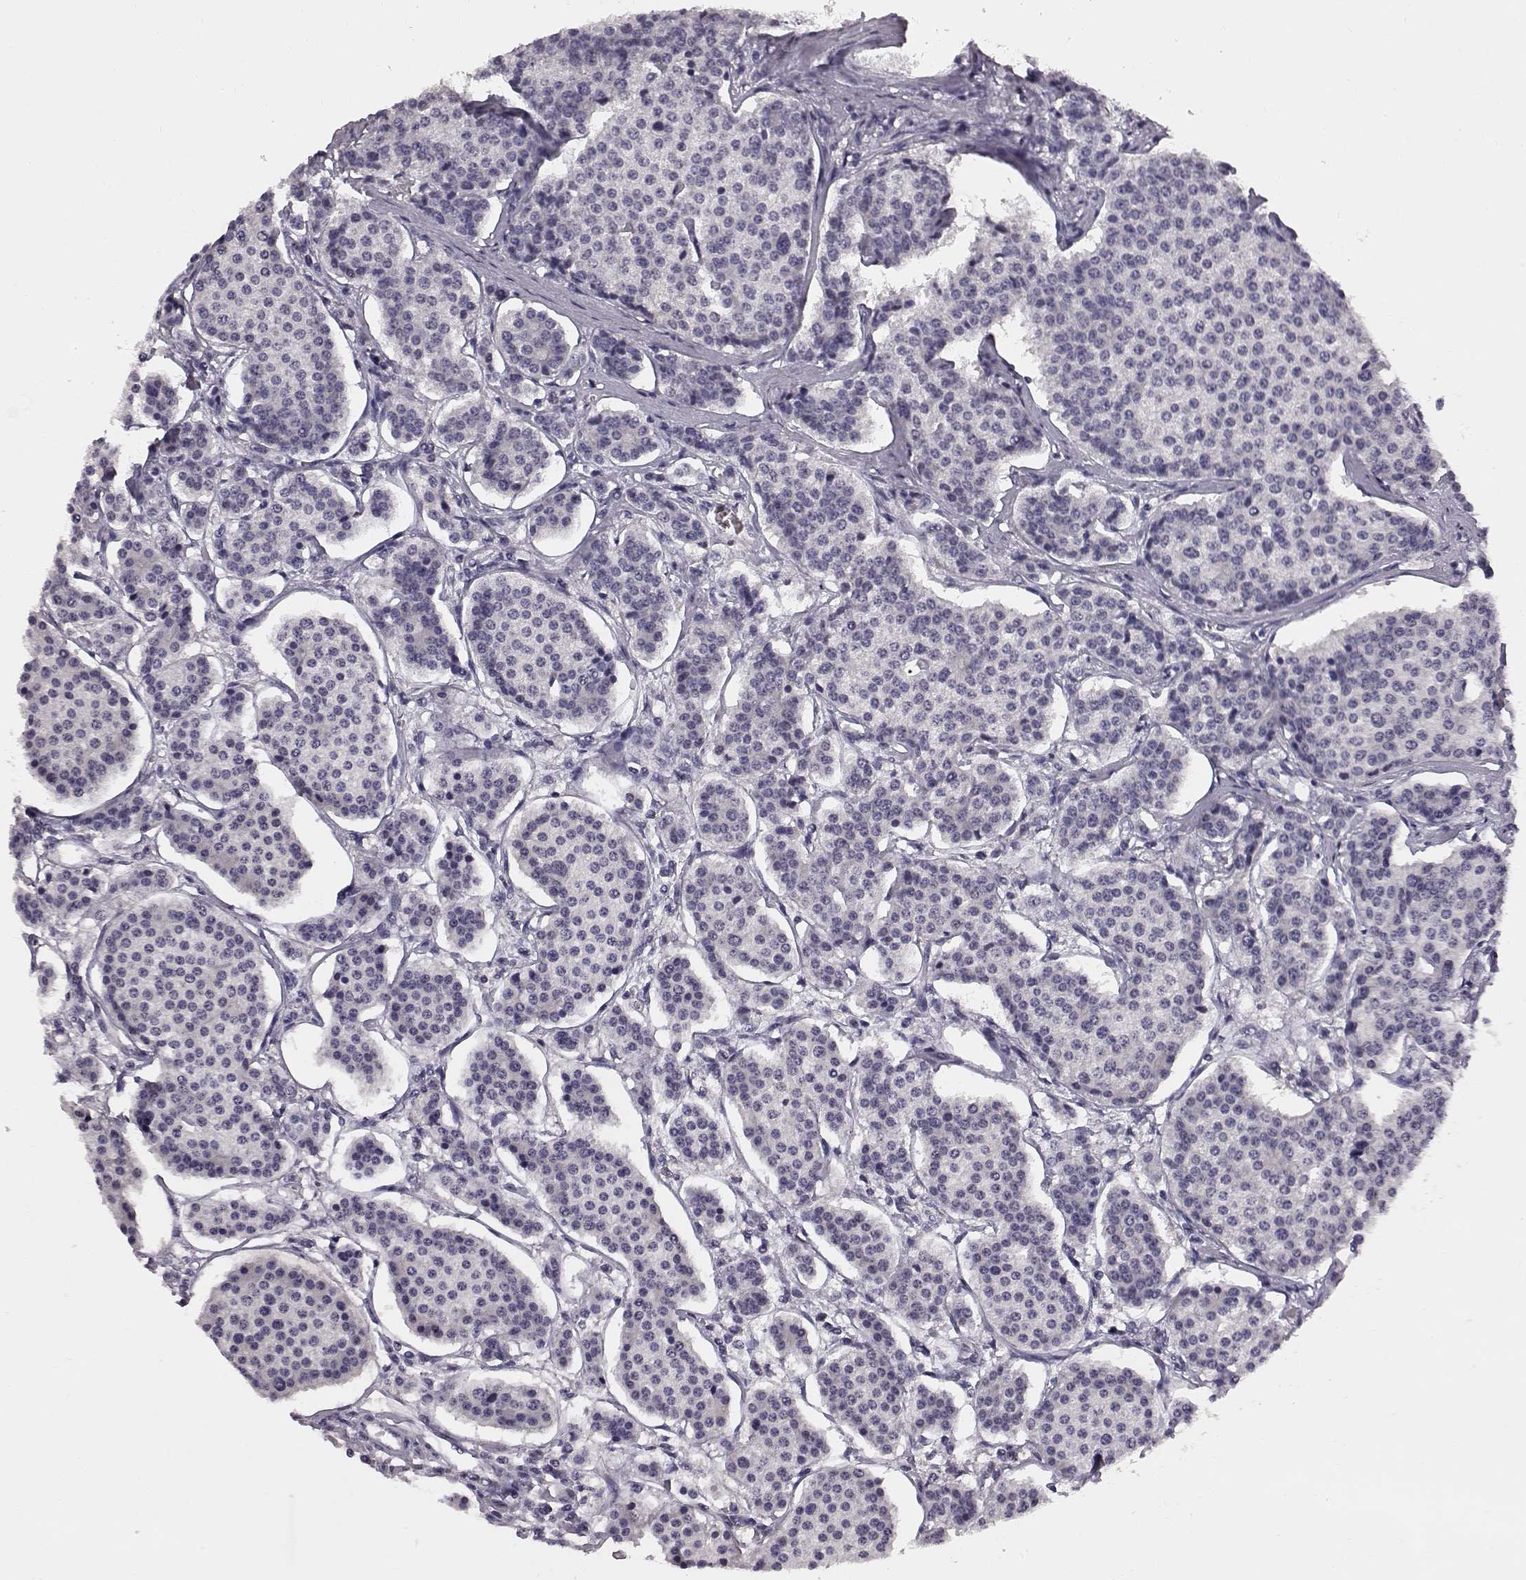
{"staining": {"intensity": "negative", "quantity": "none", "location": "none"}, "tissue": "carcinoid", "cell_type": "Tumor cells", "image_type": "cancer", "snomed": [{"axis": "morphology", "description": "Carcinoid, malignant, NOS"}, {"axis": "topography", "description": "Small intestine"}], "caption": "The micrograph shows no significant expression in tumor cells of malignant carcinoid. The staining is performed using DAB (3,3'-diaminobenzidine) brown chromogen with nuclei counter-stained in using hematoxylin.", "gene": "C10orf62", "patient": {"sex": "female", "age": 65}}